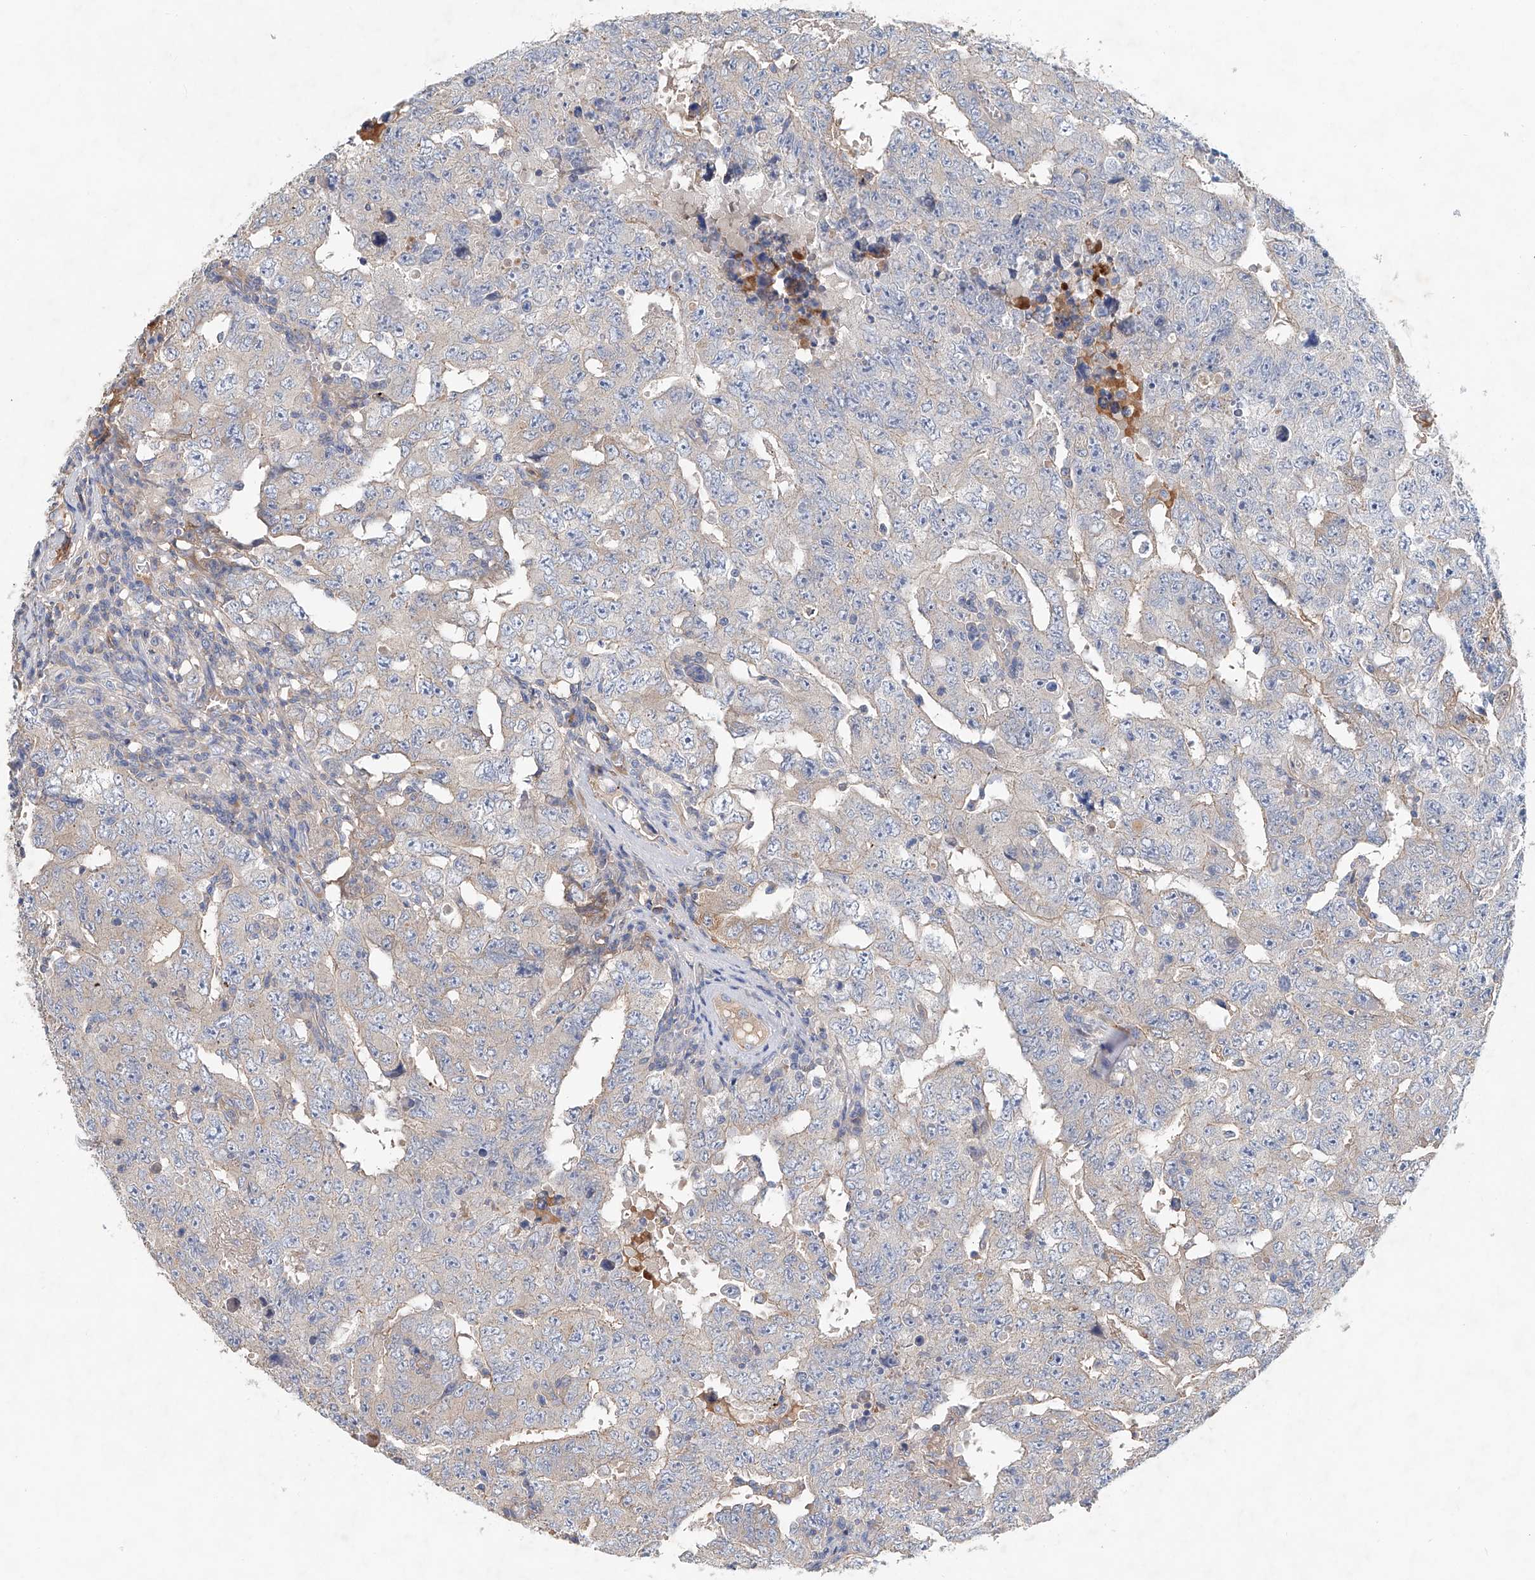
{"staining": {"intensity": "weak", "quantity": "<25%", "location": "cytoplasmic/membranous"}, "tissue": "testis cancer", "cell_type": "Tumor cells", "image_type": "cancer", "snomed": [{"axis": "morphology", "description": "Carcinoma, Embryonal, NOS"}, {"axis": "topography", "description": "Testis"}], "caption": "Immunohistochemistry histopathology image of testis cancer stained for a protein (brown), which demonstrates no staining in tumor cells.", "gene": "FRYL", "patient": {"sex": "male", "age": 26}}